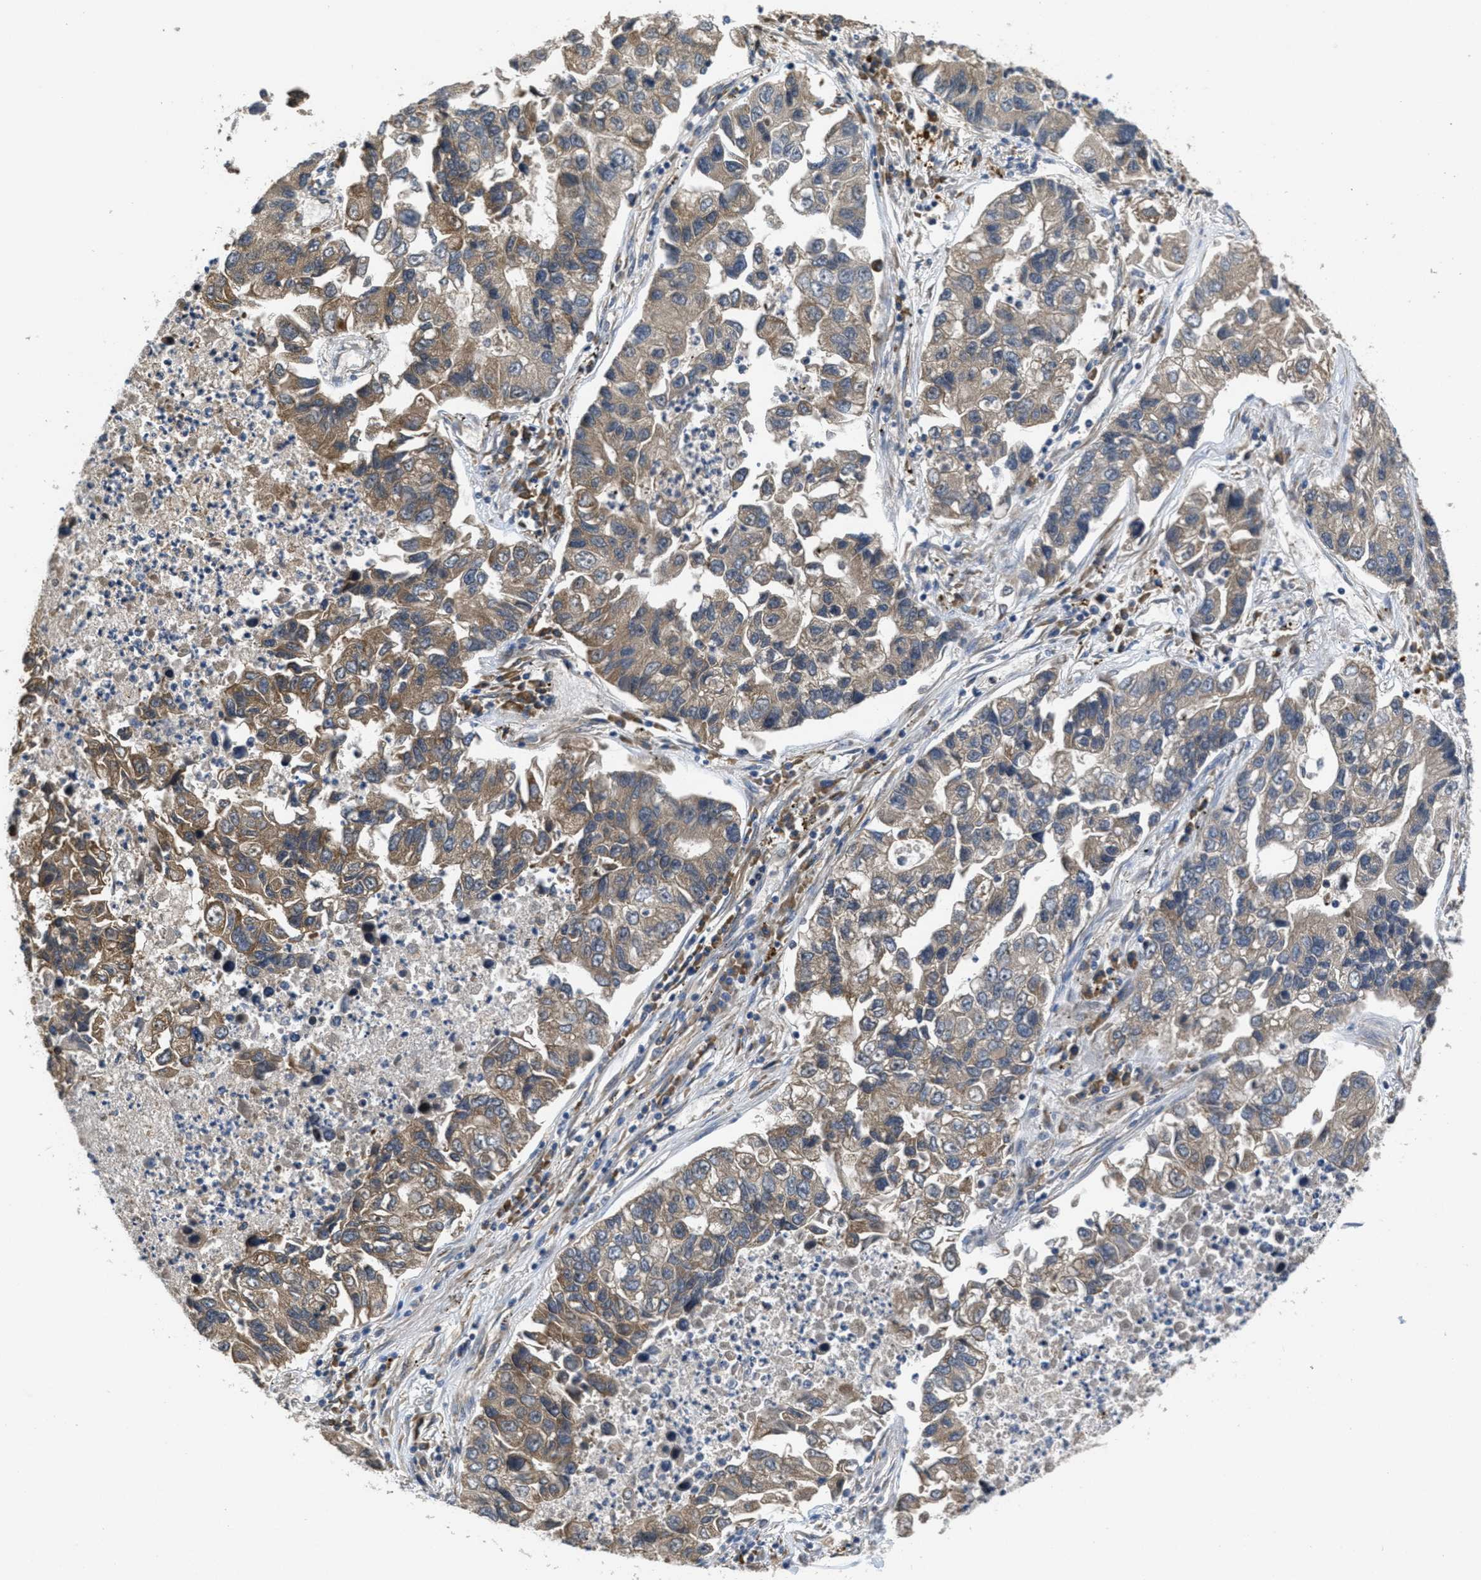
{"staining": {"intensity": "moderate", "quantity": ">75%", "location": "cytoplasmic/membranous"}, "tissue": "lung cancer", "cell_type": "Tumor cells", "image_type": "cancer", "snomed": [{"axis": "morphology", "description": "Adenocarcinoma, NOS"}, {"axis": "topography", "description": "Lung"}], "caption": "Protein expression analysis of human lung cancer reveals moderate cytoplasmic/membranous expression in approximately >75% of tumor cells. The staining is performed using DAB brown chromogen to label protein expression. The nuclei are counter-stained blue using hematoxylin.", "gene": "ANGPT1", "patient": {"sex": "female", "age": 51}}